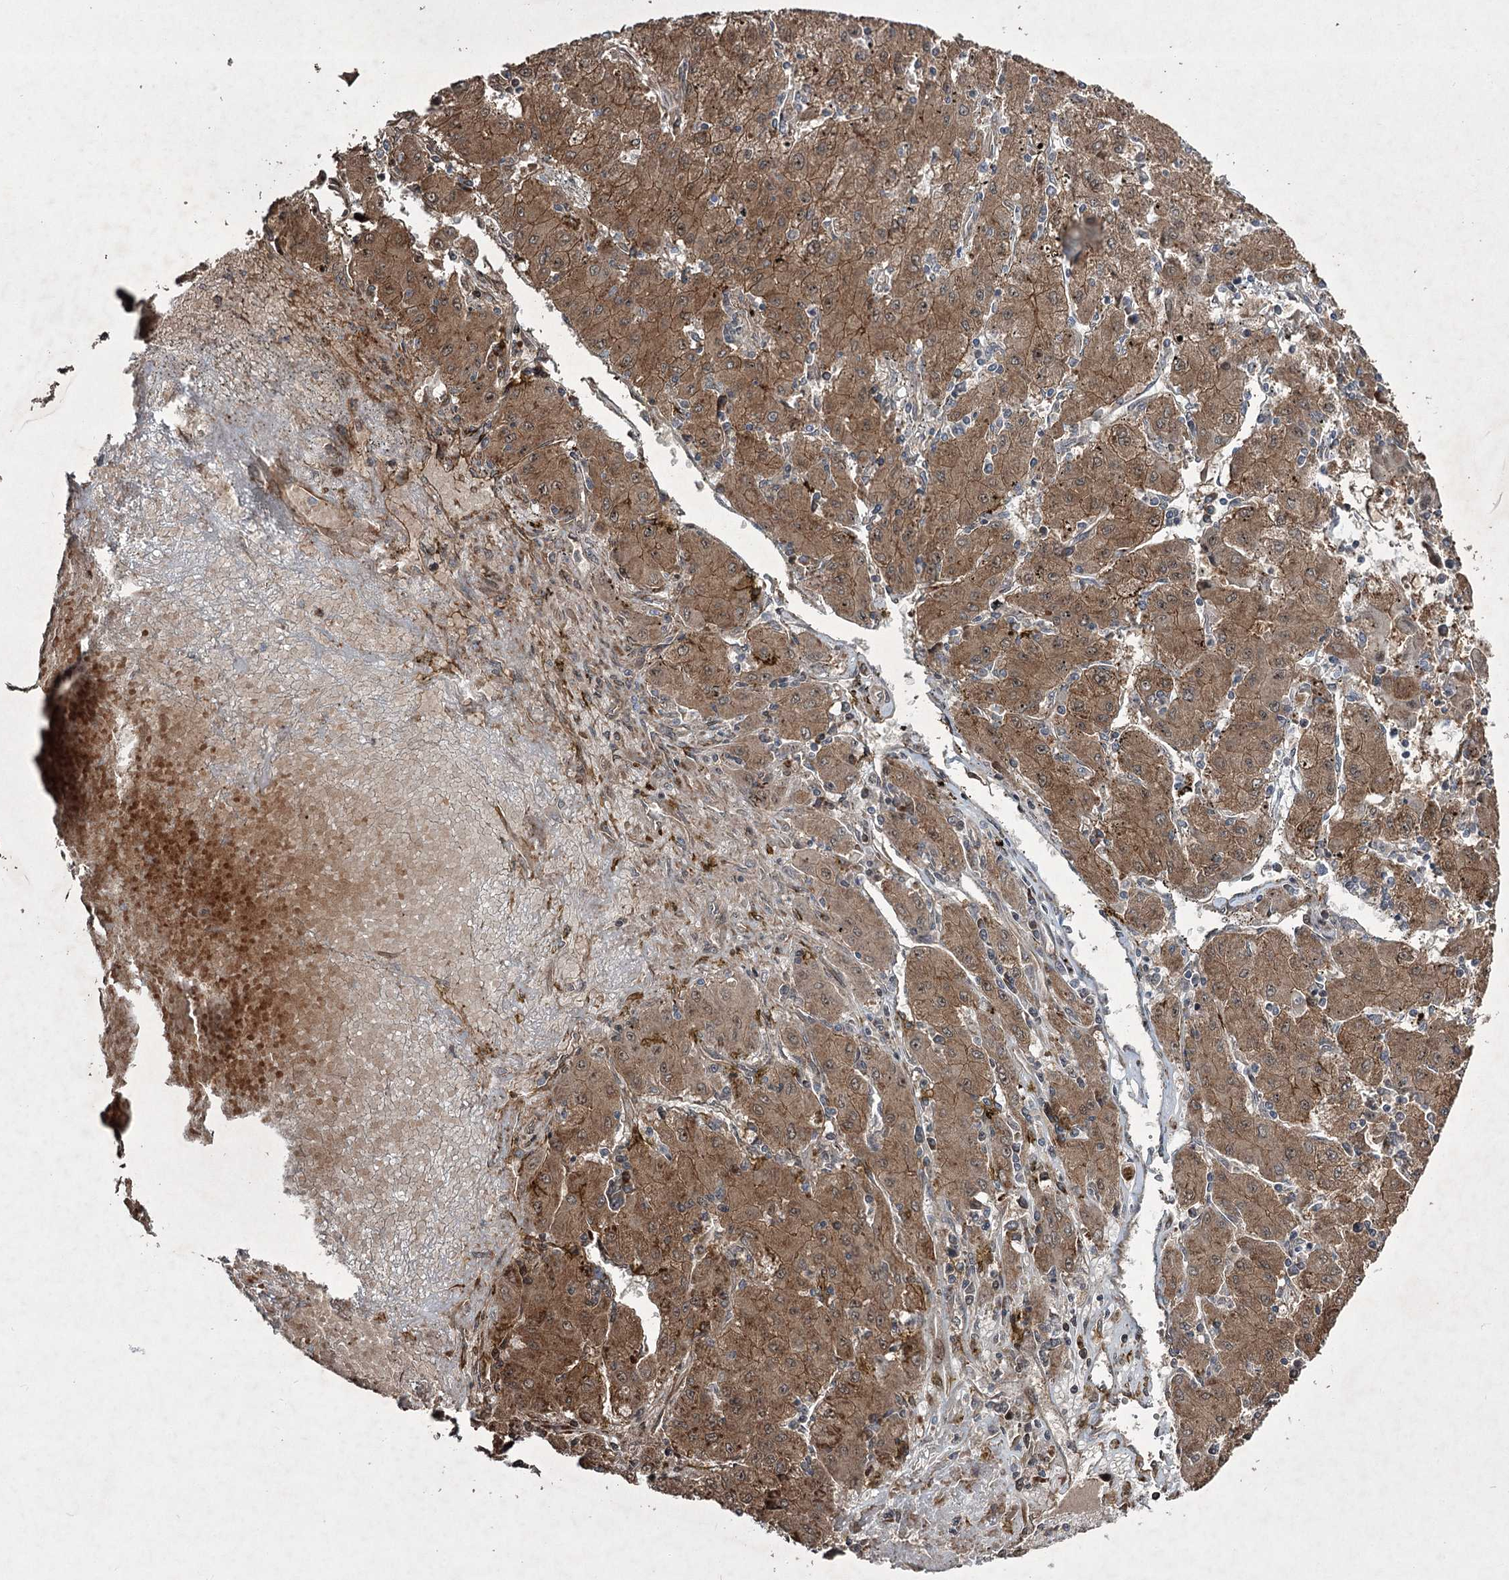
{"staining": {"intensity": "moderate", "quantity": ">75%", "location": "cytoplasmic/membranous"}, "tissue": "liver cancer", "cell_type": "Tumor cells", "image_type": "cancer", "snomed": [{"axis": "morphology", "description": "Carcinoma, Hepatocellular, NOS"}, {"axis": "topography", "description": "Liver"}], "caption": "Brown immunohistochemical staining in human liver cancer shows moderate cytoplasmic/membranous expression in approximately >75% of tumor cells.", "gene": "SERINC5", "patient": {"sex": "male", "age": 72}}